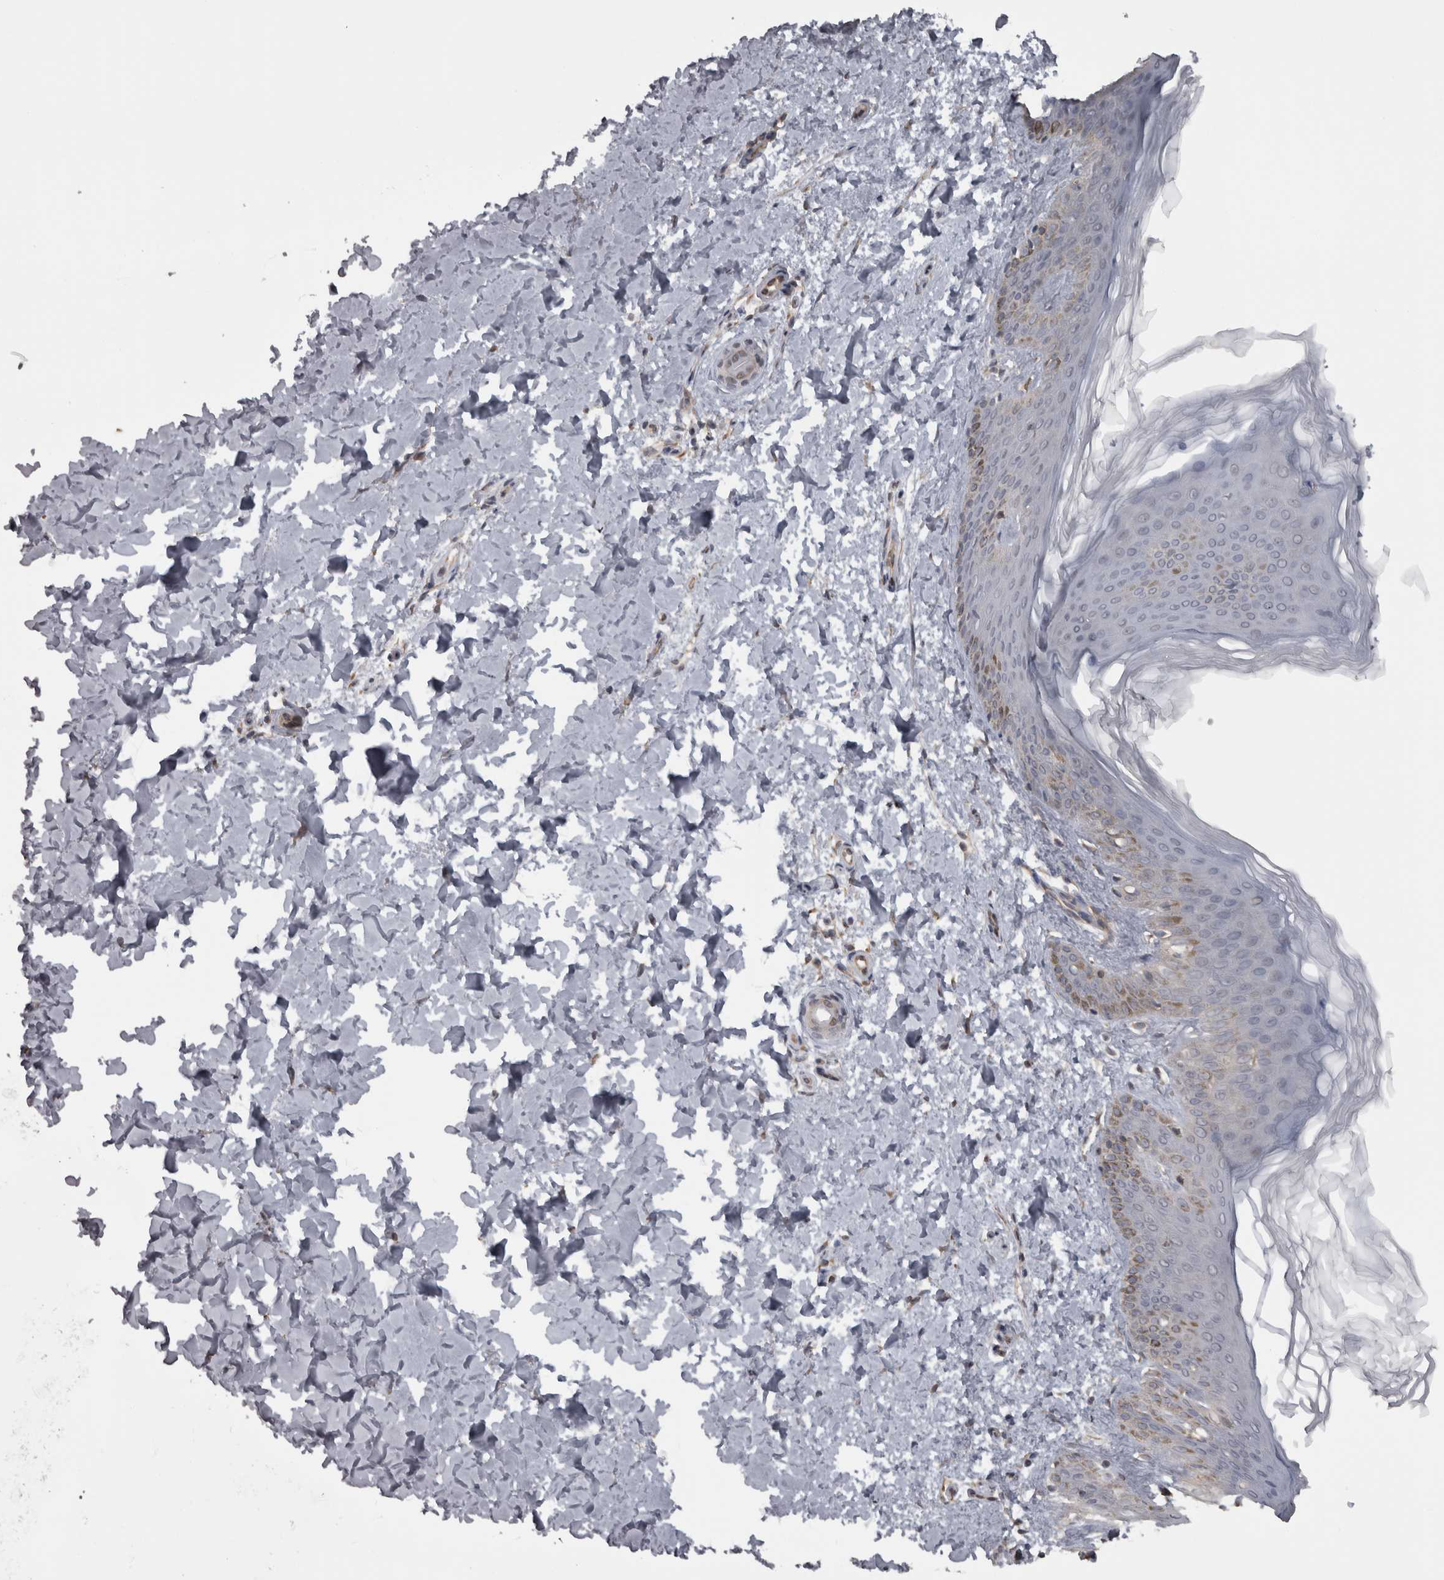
{"staining": {"intensity": "negative", "quantity": "none", "location": "none"}, "tissue": "skin", "cell_type": "Fibroblasts", "image_type": "normal", "snomed": [{"axis": "morphology", "description": "Normal tissue, NOS"}, {"axis": "morphology", "description": "Neoplasm, benign, NOS"}, {"axis": "topography", "description": "Skin"}, {"axis": "topography", "description": "Soft tissue"}], "caption": "A high-resolution micrograph shows IHC staining of benign skin, which demonstrates no significant staining in fibroblasts.", "gene": "PPP1R12B", "patient": {"sex": "male", "age": 26}}